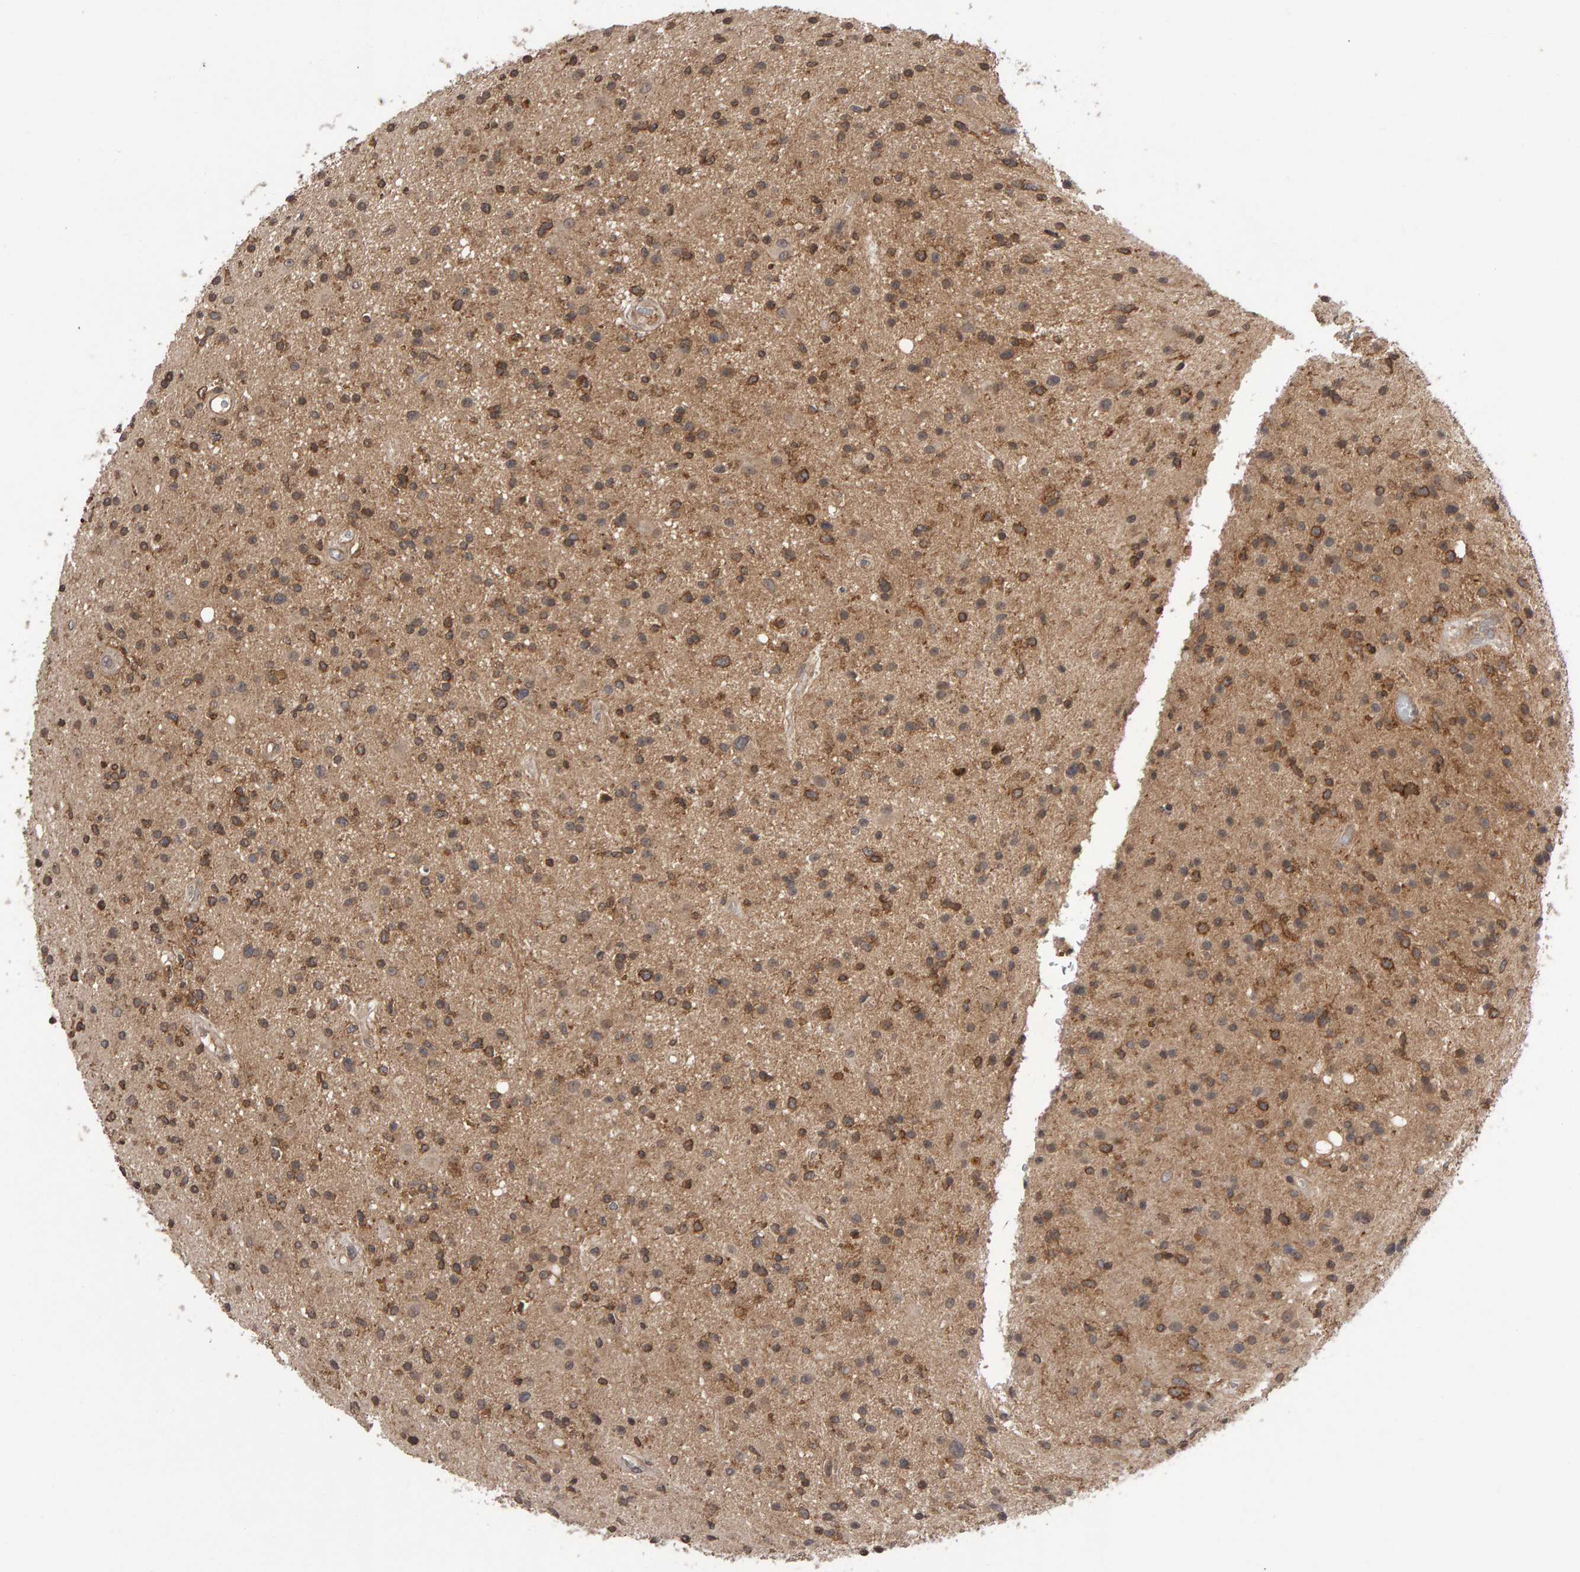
{"staining": {"intensity": "moderate", "quantity": ">75%", "location": "cytoplasmic/membranous"}, "tissue": "glioma", "cell_type": "Tumor cells", "image_type": "cancer", "snomed": [{"axis": "morphology", "description": "Glioma, malignant, High grade"}, {"axis": "topography", "description": "Brain"}], "caption": "Immunohistochemistry (IHC) of human glioma displays medium levels of moderate cytoplasmic/membranous expression in approximately >75% of tumor cells.", "gene": "SCRIB", "patient": {"sex": "male", "age": 33}}